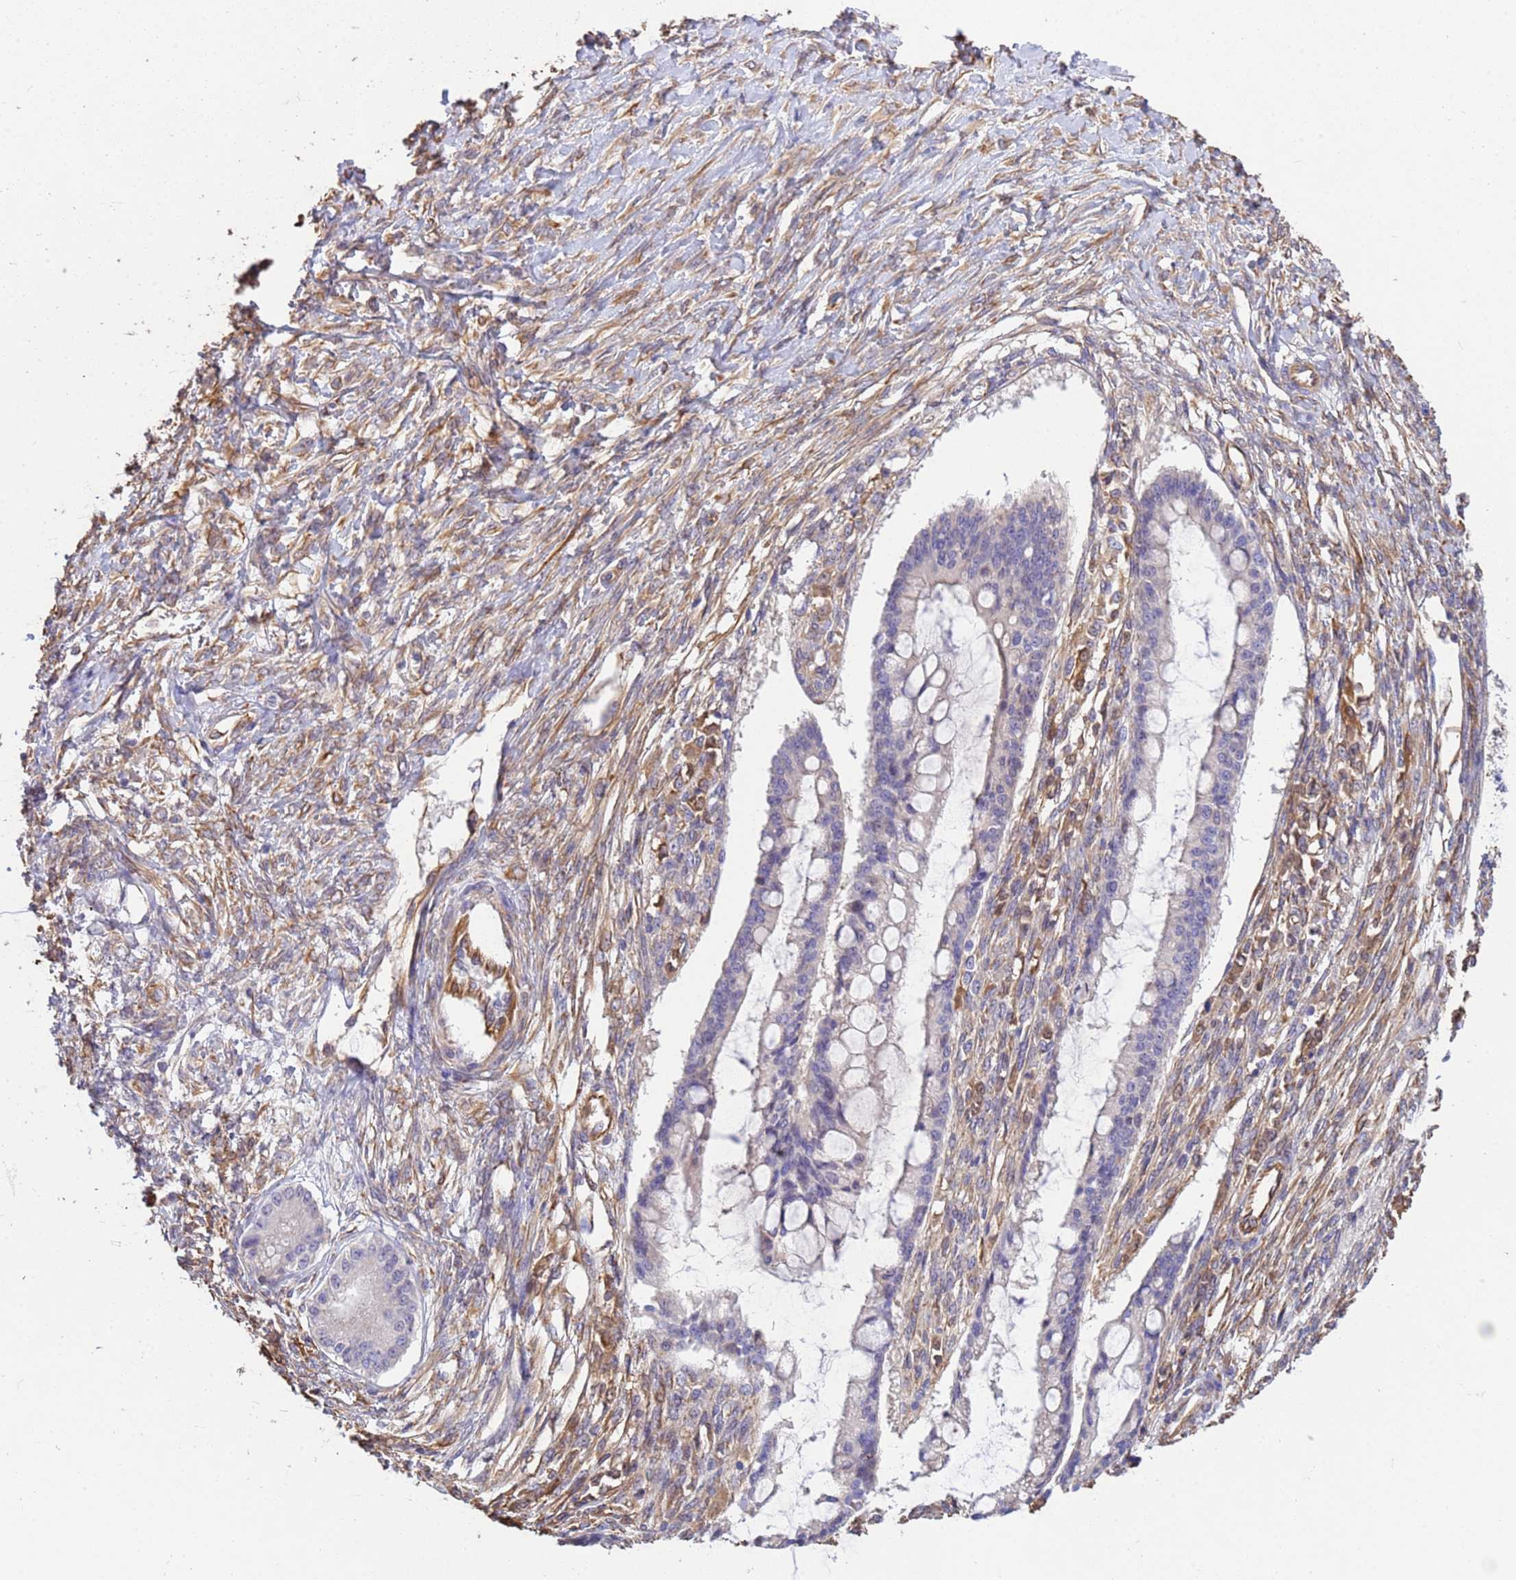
{"staining": {"intensity": "negative", "quantity": "none", "location": "none"}, "tissue": "ovarian cancer", "cell_type": "Tumor cells", "image_type": "cancer", "snomed": [{"axis": "morphology", "description": "Cystadenocarcinoma, mucinous, NOS"}, {"axis": "topography", "description": "Ovary"}], "caption": "This image is of ovarian cancer stained with immunohistochemistry (IHC) to label a protein in brown with the nuclei are counter-stained blue. There is no expression in tumor cells.", "gene": "TCEAL3", "patient": {"sex": "female", "age": 73}}